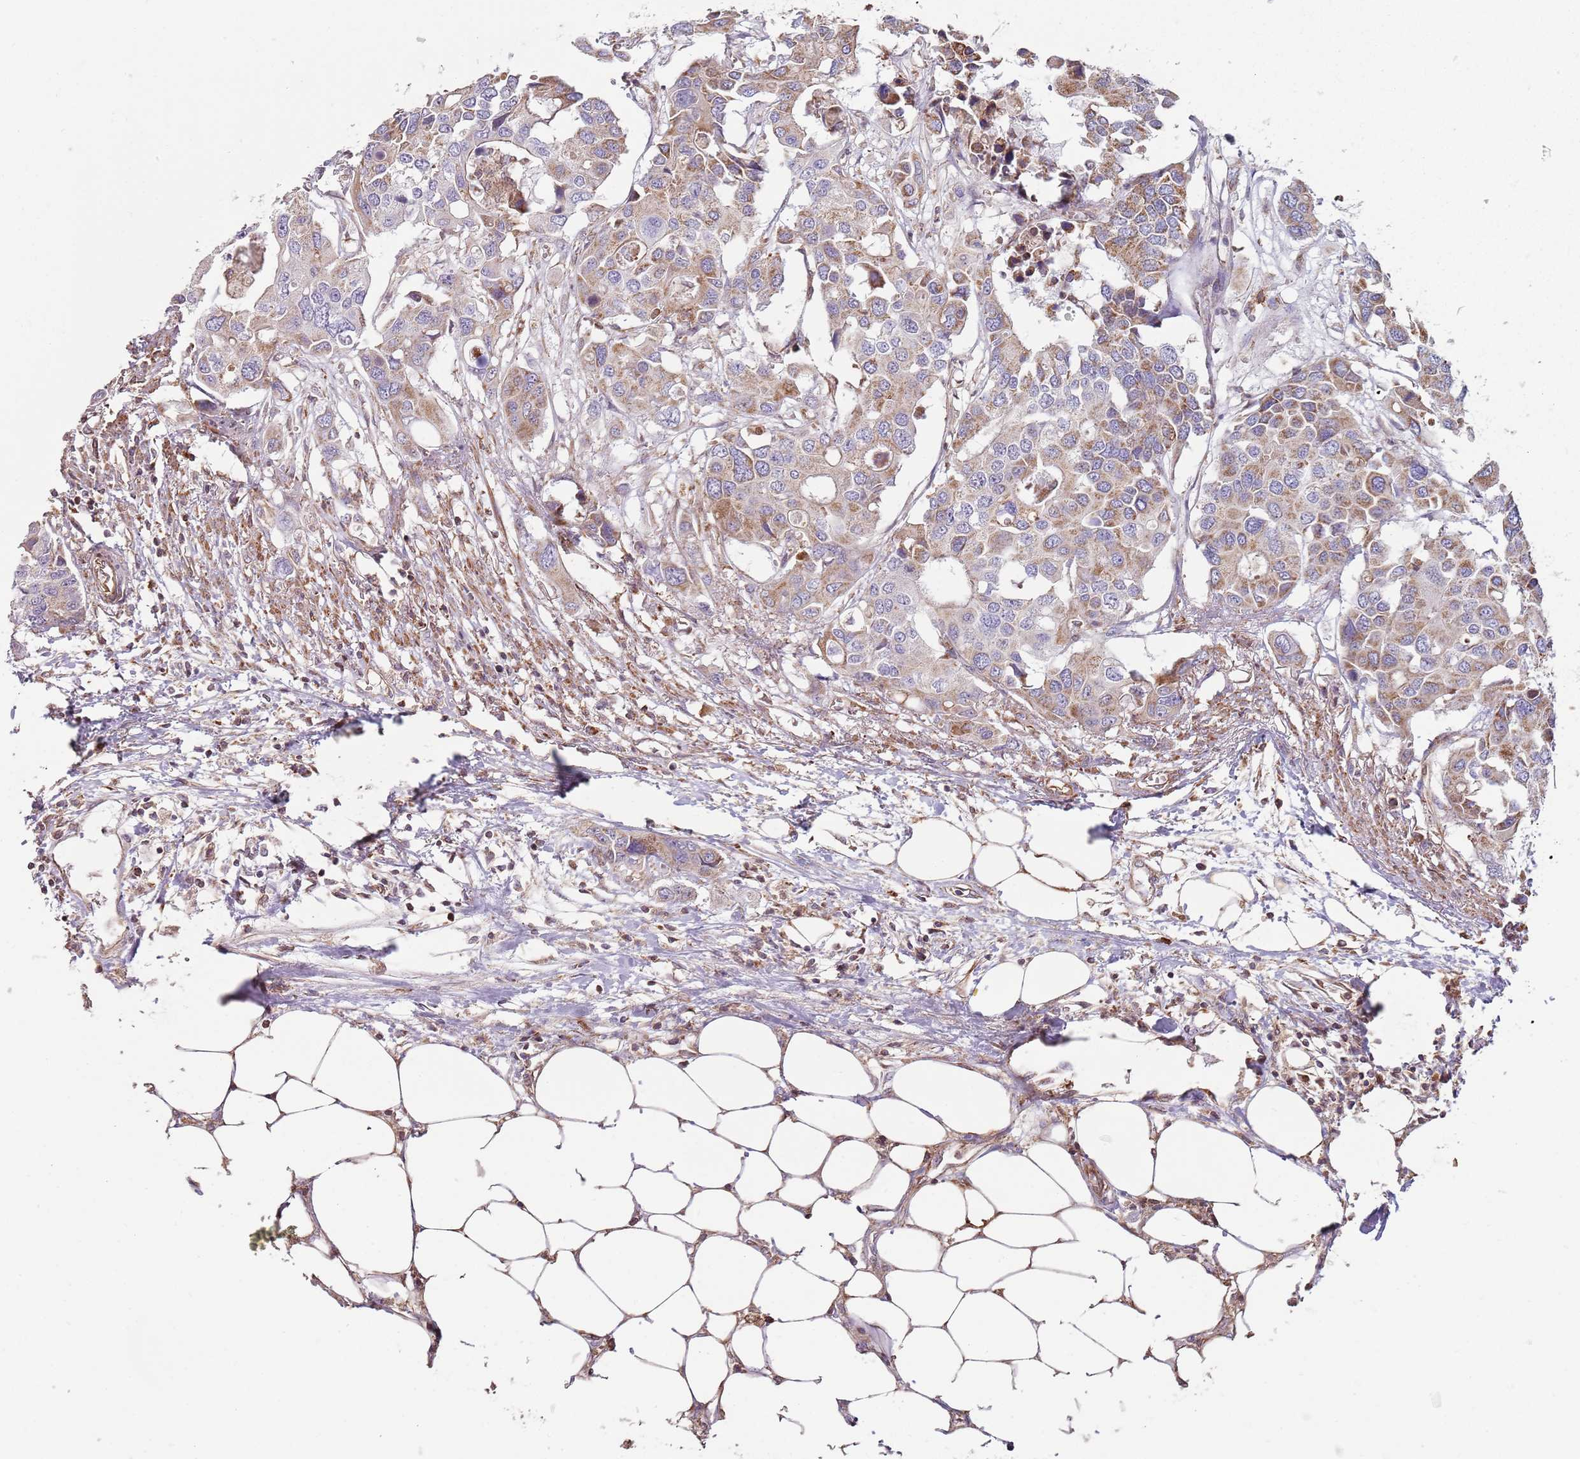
{"staining": {"intensity": "moderate", "quantity": ">75%", "location": "cytoplasmic/membranous"}, "tissue": "colorectal cancer", "cell_type": "Tumor cells", "image_type": "cancer", "snomed": [{"axis": "morphology", "description": "Adenocarcinoma, NOS"}, {"axis": "topography", "description": "Colon"}], "caption": "Tumor cells display medium levels of moderate cytoplasmic/membranous positivity in about >75% of cells in human colorectal cancer.", "gene": "GAS8", "patient": {"sex": "male", "age": 77}}